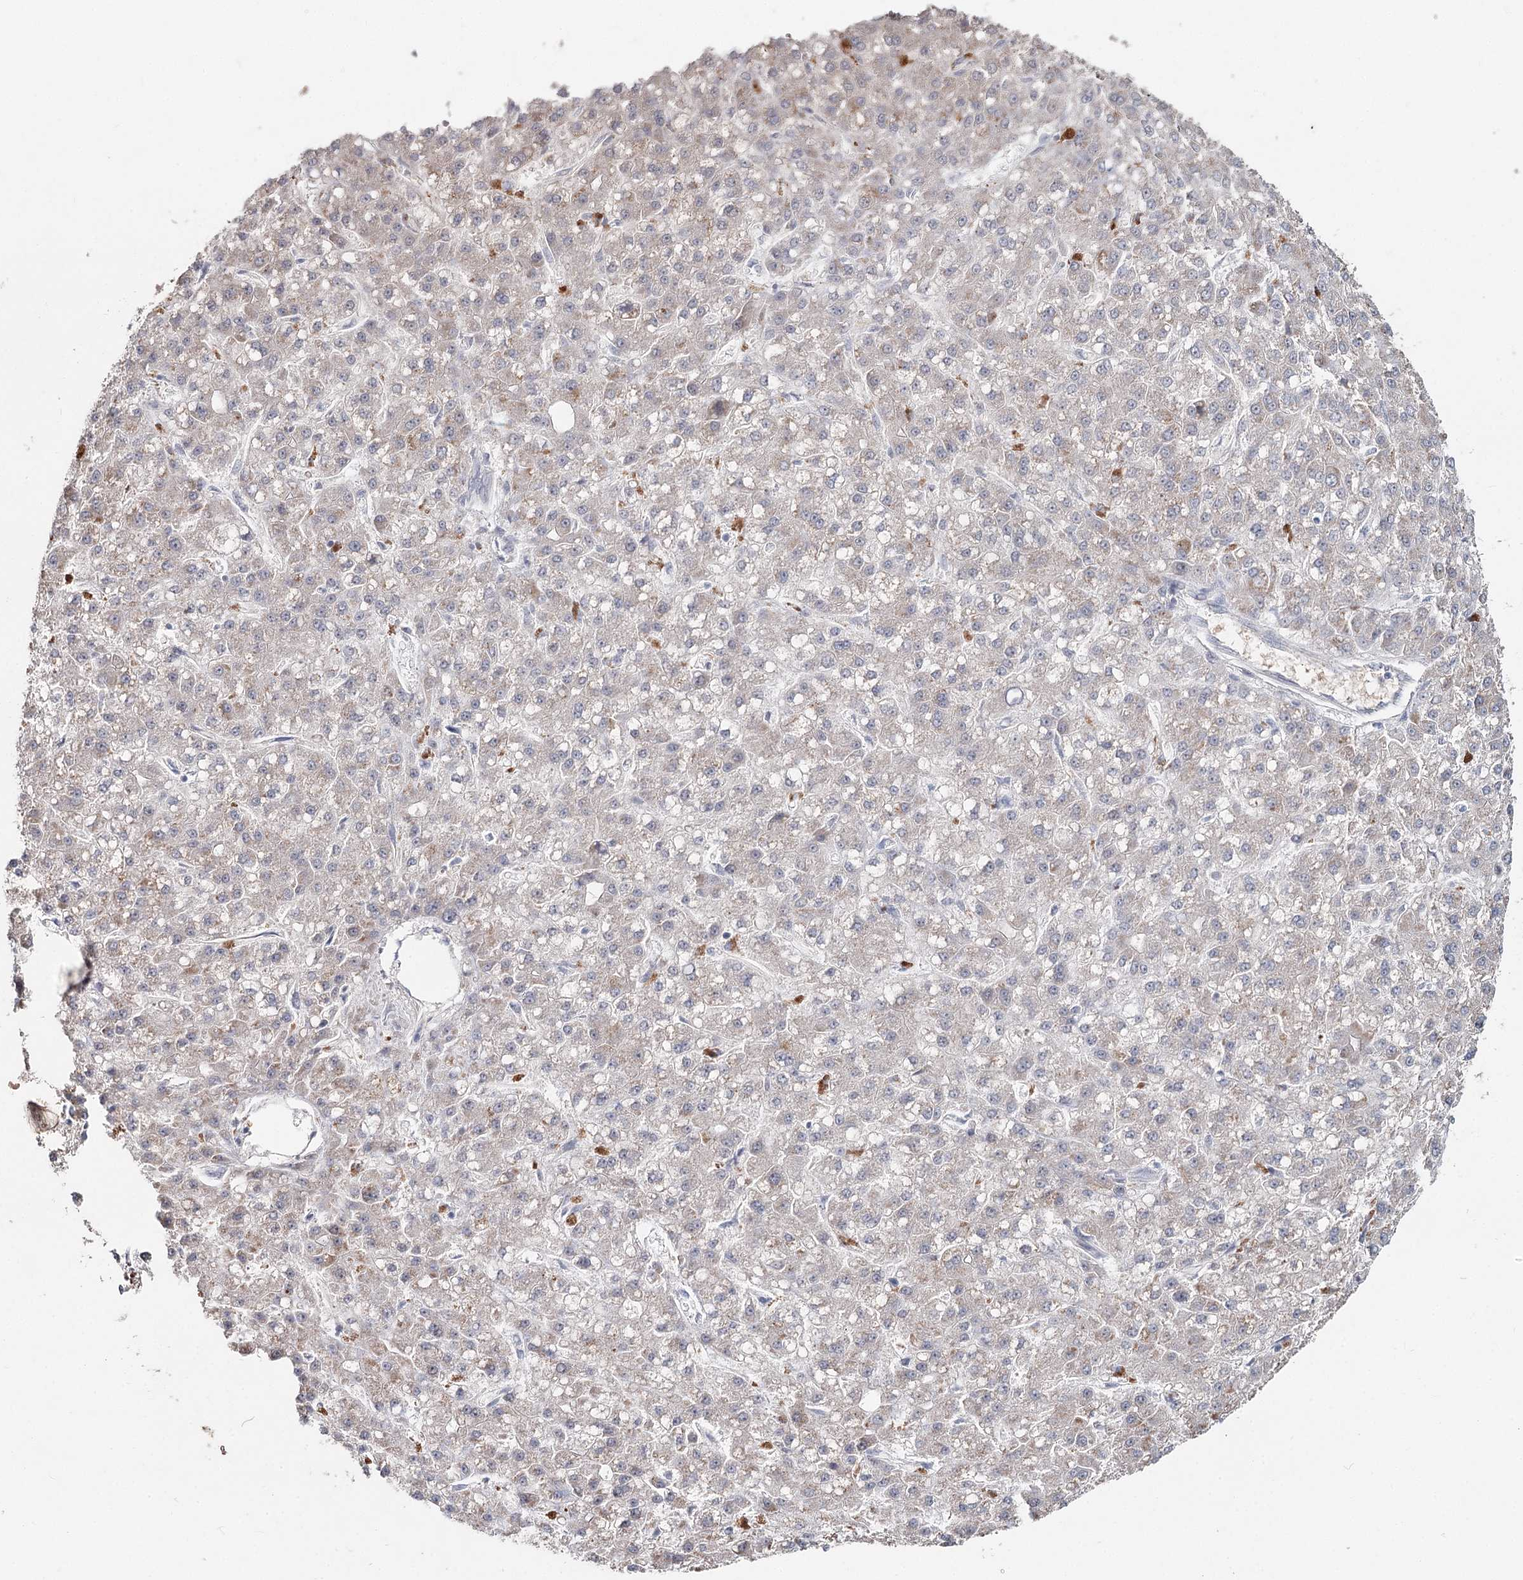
{"staining": {"intensity": "negative", "quantity": "none", "location": "none"}, "tissue": "liver cancer", "cell_type": "Tumor cells", "image_type": "cancer", "snomed": [{"axis": "morphology", "description": "Carcinoma, Hepatocellular, NOS"}, {"axis": "topography", "description": "Liver"}], "caption": "Immunohistochemistry image of neoplastic tissue: human liver hepatocellular carcinoma stained with DAB (3,3'-diaminobenzidine) shows no significant protein staining in tumor cells.", "gene": "FBXO7", "patient": {"sex": "male", "age": 67}}